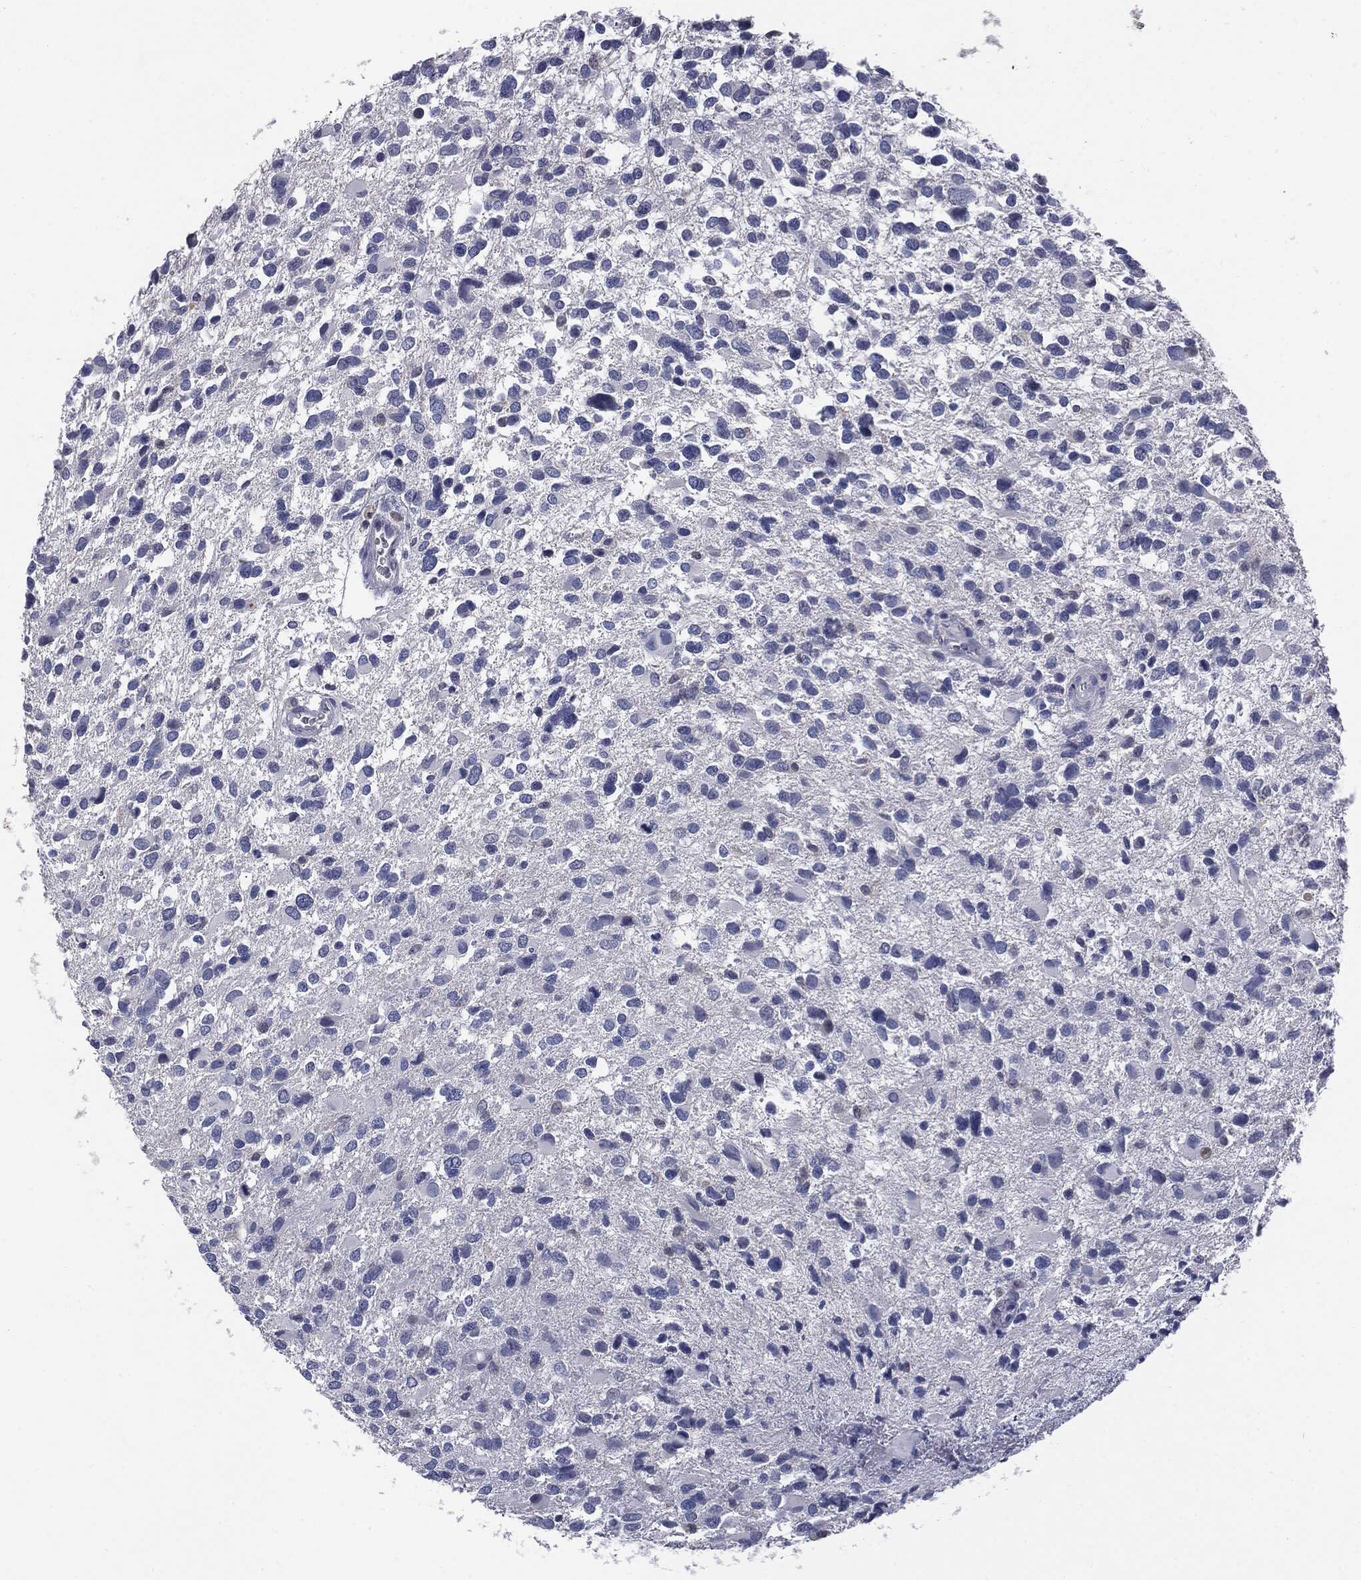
{"staining": {"intensity": "negative", "quantity": "none", "location": "none"}, "tissue": "glioma", "cell_type": "Tumor cells", "image_type": "cancer", "snomed": [{"axis": "morphology", "description": "Glioma, malignant, Low grade"}, {"axis": "topography", "description": "Brain"}], "caption": "The IHC histopathology image has no significant expression in tumor cells of glioma tissue.", "gene": "MUC1", "patient": {"sex": "female", "age": 32}}